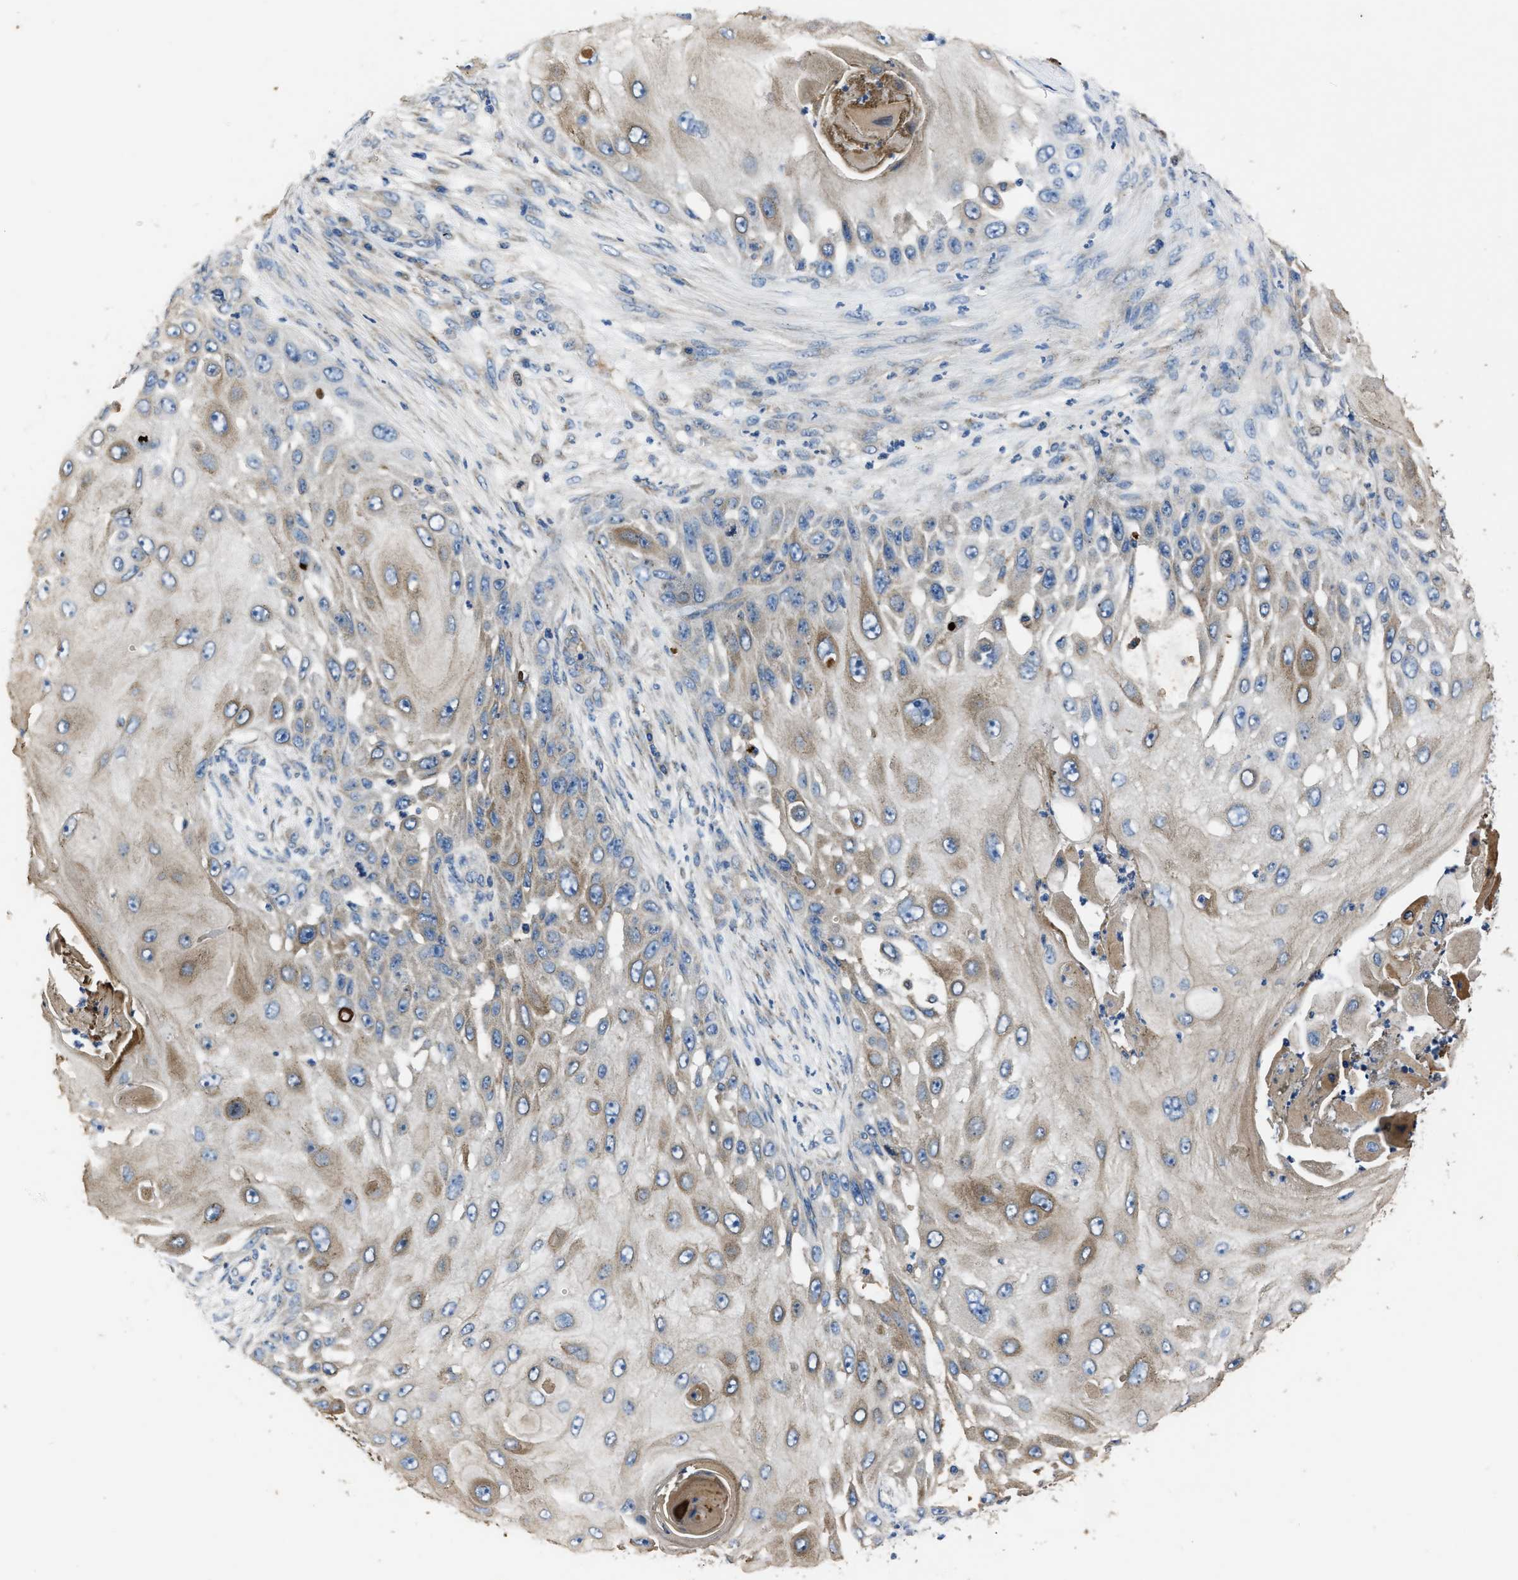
{"staining": {"intensity": "weak", "quantity": "25%-75%", "location": "cytoplasmic/membranous"}, "tissue": "skin cancer", "cell_type": "Tumor cells", "image_type": "cancer", "snomed": [{"axis": "morphology", "description": "Squamous cell carcinoma, NOS"}, {"axis": "topography", "description": "Skin"}], "caption": "A brown stain shows weak cytoplasmic/membranous staining of a protein in human skin squamous cell carcinoma tumor cells.", "gene": "ERC1", "patient": {"sex": "female", "age": 44}}